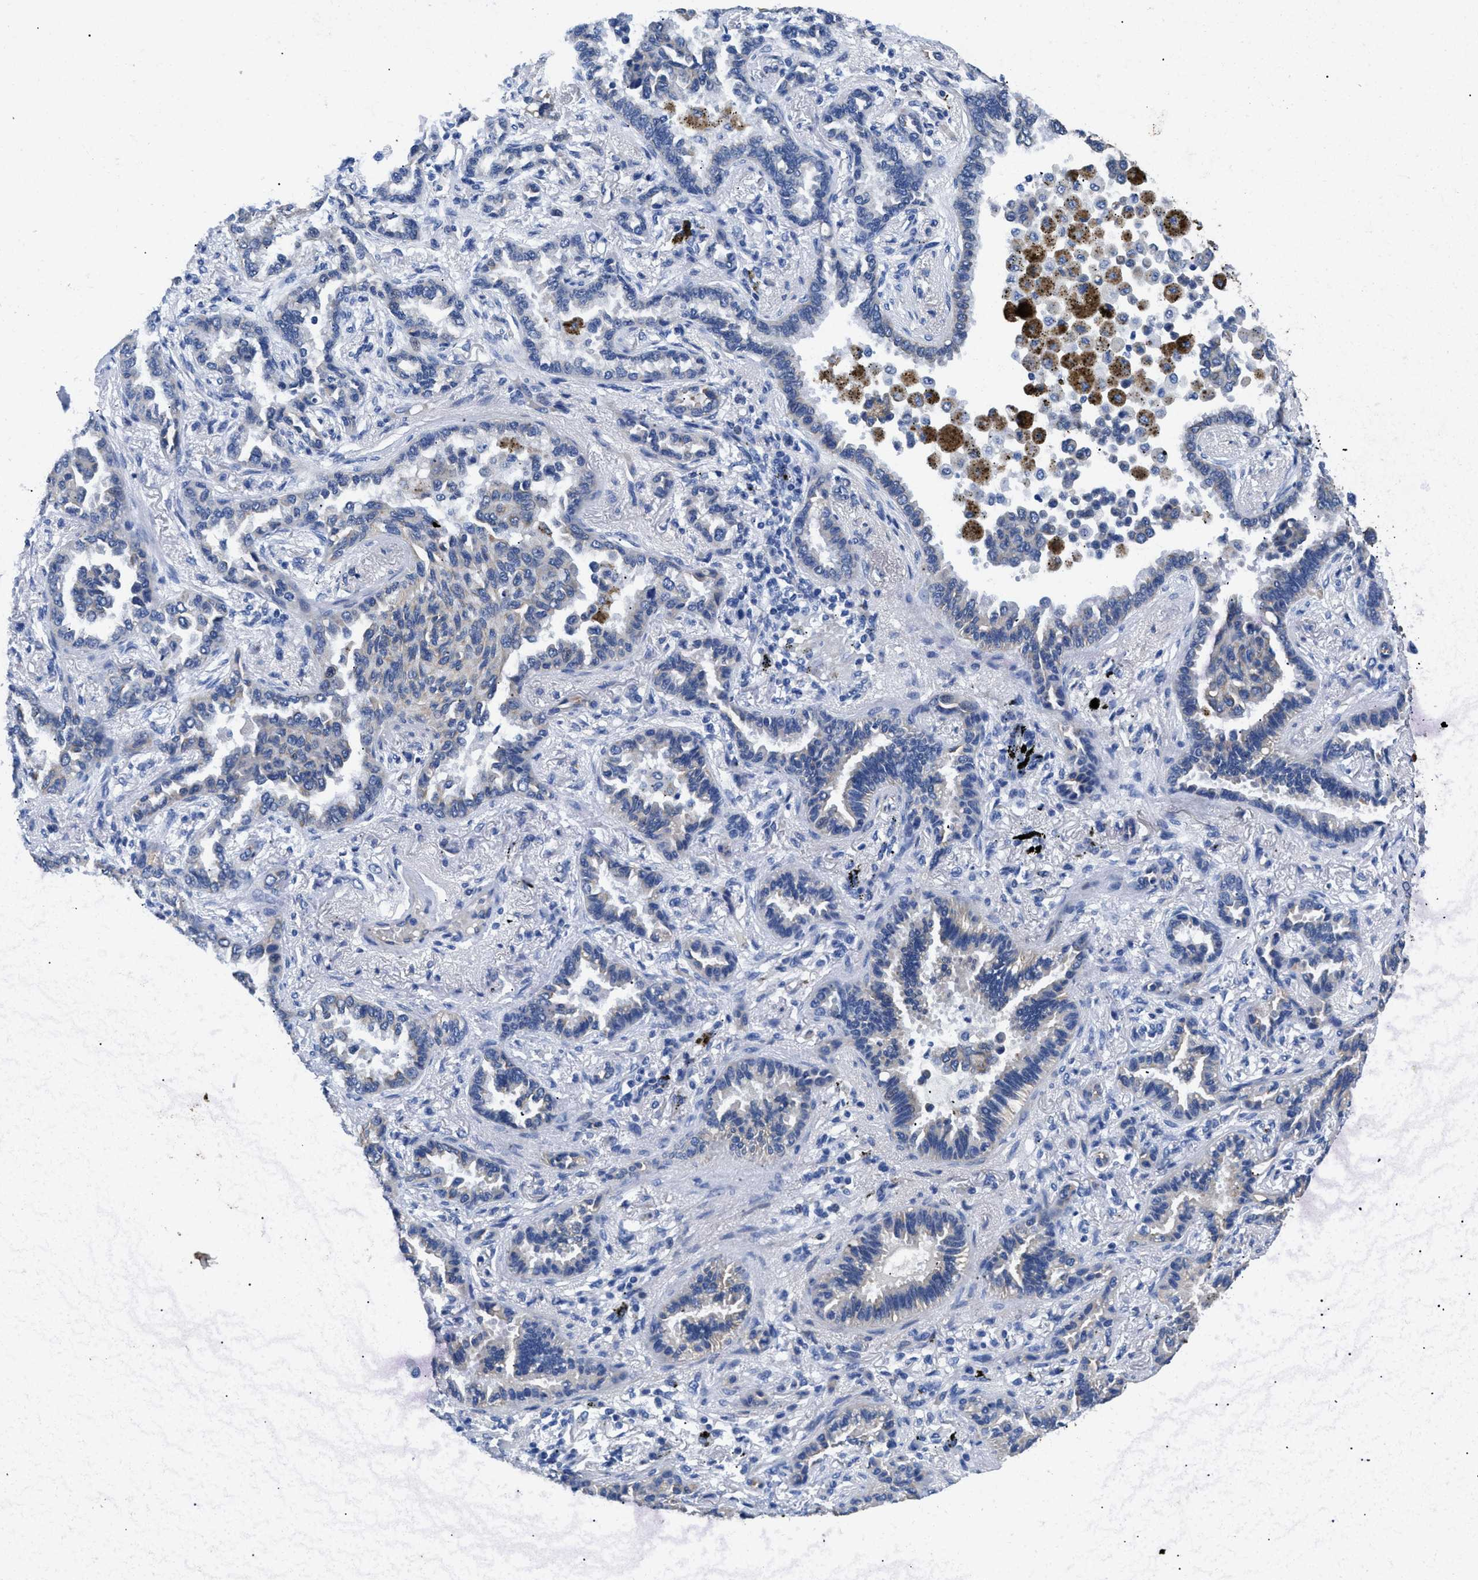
{"staining": {"intensity": "negative", "quantity": "none", "location": "none"}, "tissue": "lung cancer", "cell_type": "Tumor cells", "image_type": "cancer", "snomed": [{"axis": "morphology", "description": "Normal tissue, NOS"}, {"axis": "morphology", "description": "Adenocarcinoma, NOS"}, {"axis": "topography", "description": "Lung"}], "caption": "The image displays no significant expression in tumor cells of lung cancer (adenocarcinoma). (DAB (3,3'-diaminobenzidine) immunohistochemistry with hematoxylin counter stain).", "gene": "TMEM68", "patient": {"sex": "male", "age": 59}}